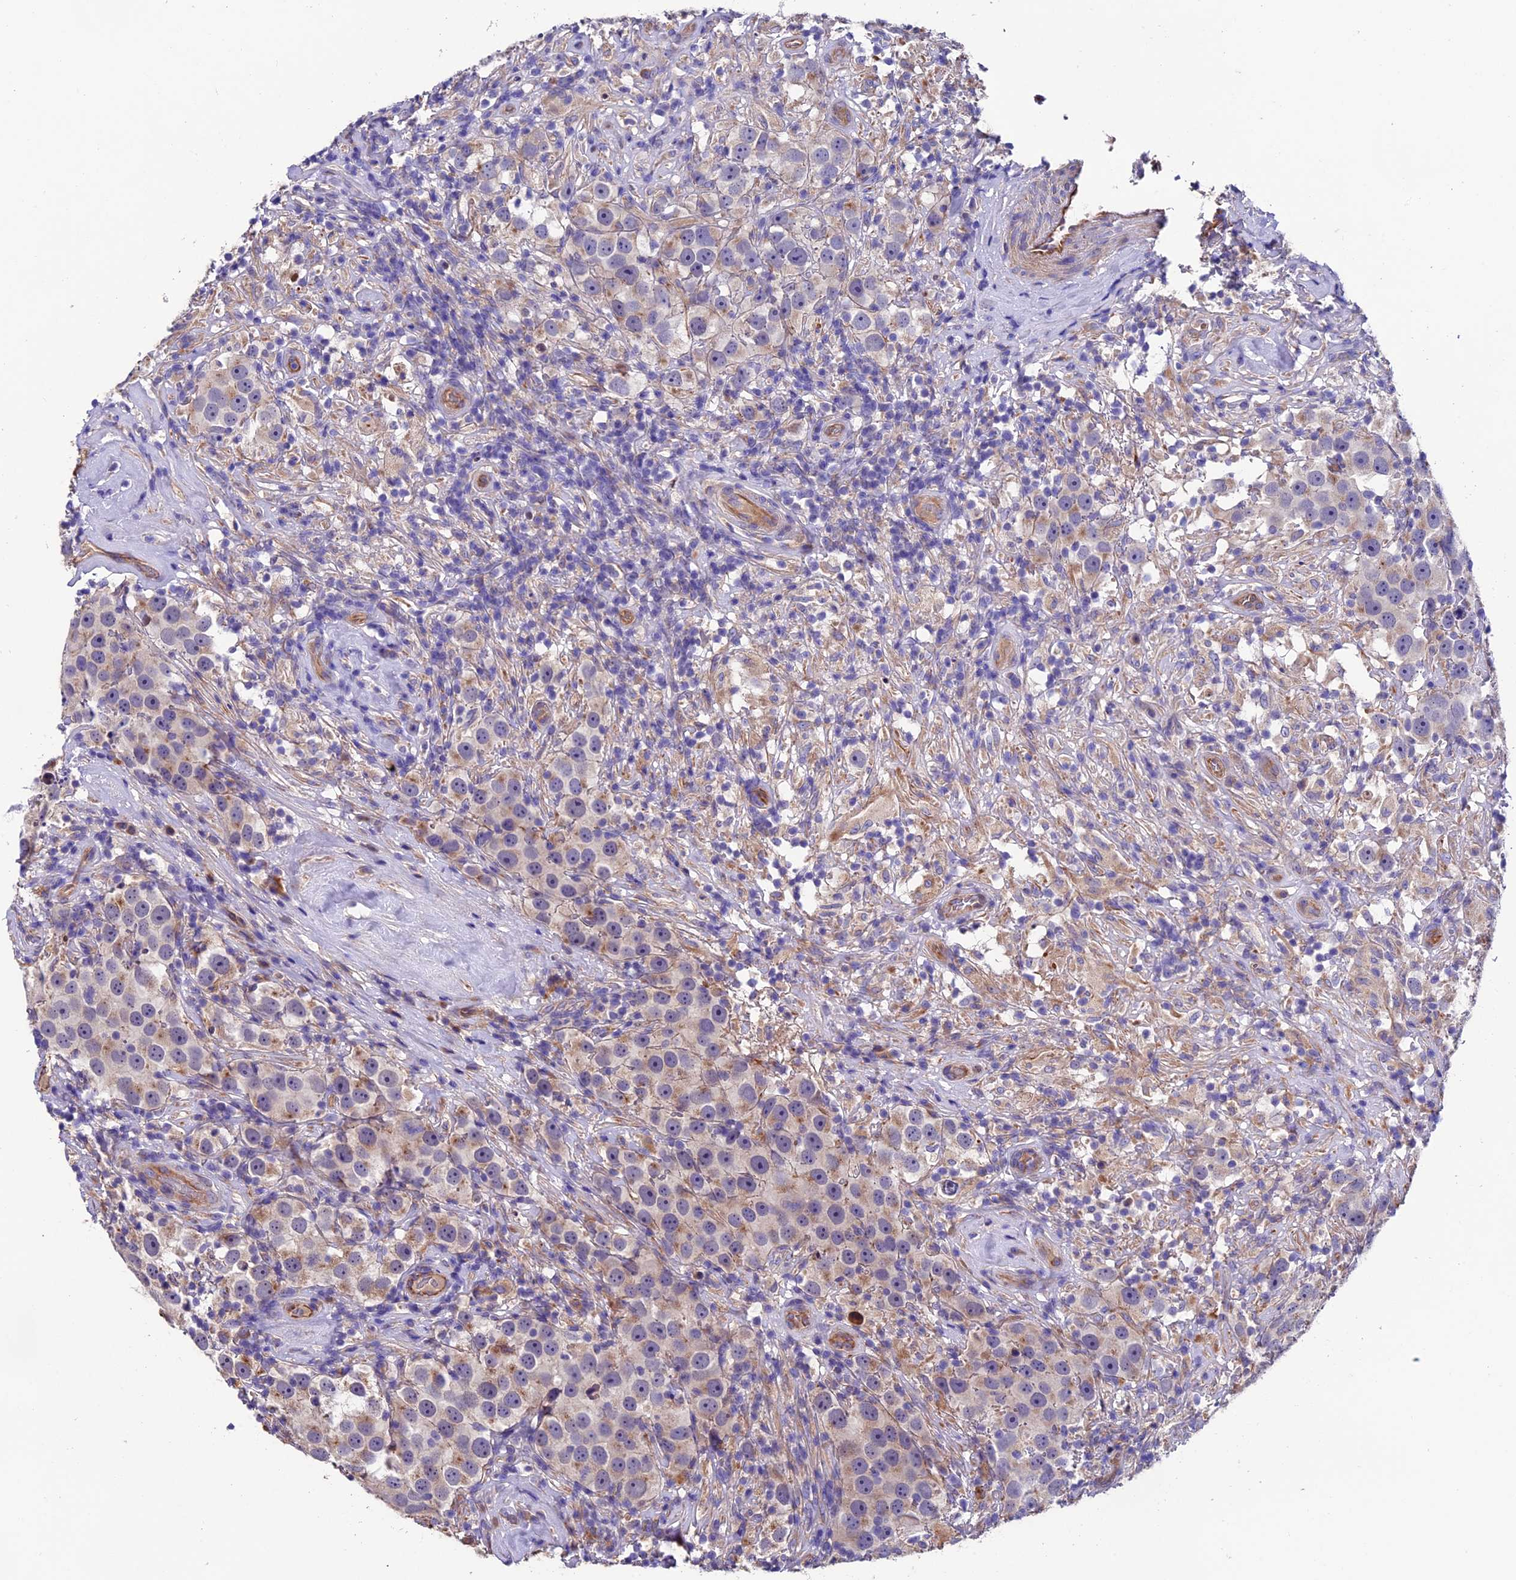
{"staining": {"intensity": "weak", "quantity": "<25%", "location": "cytoplasmic/membranous"}, "tissue": "testis cancer", "cell_type": "Tumor cells", "image_type": "cancer", "snomed": [{"axis": "morphology", "description": "Seminoma, NOS"}, {"axis": "topography", "description": "Testis"}], "caption": "Protein analysis of seminoma (testis) demonstrates no significant positivity in tumor cells. (DAB IHC, high magnification).", "gene": "CLN5", "patient": {"sex": "male", "age": 49}}